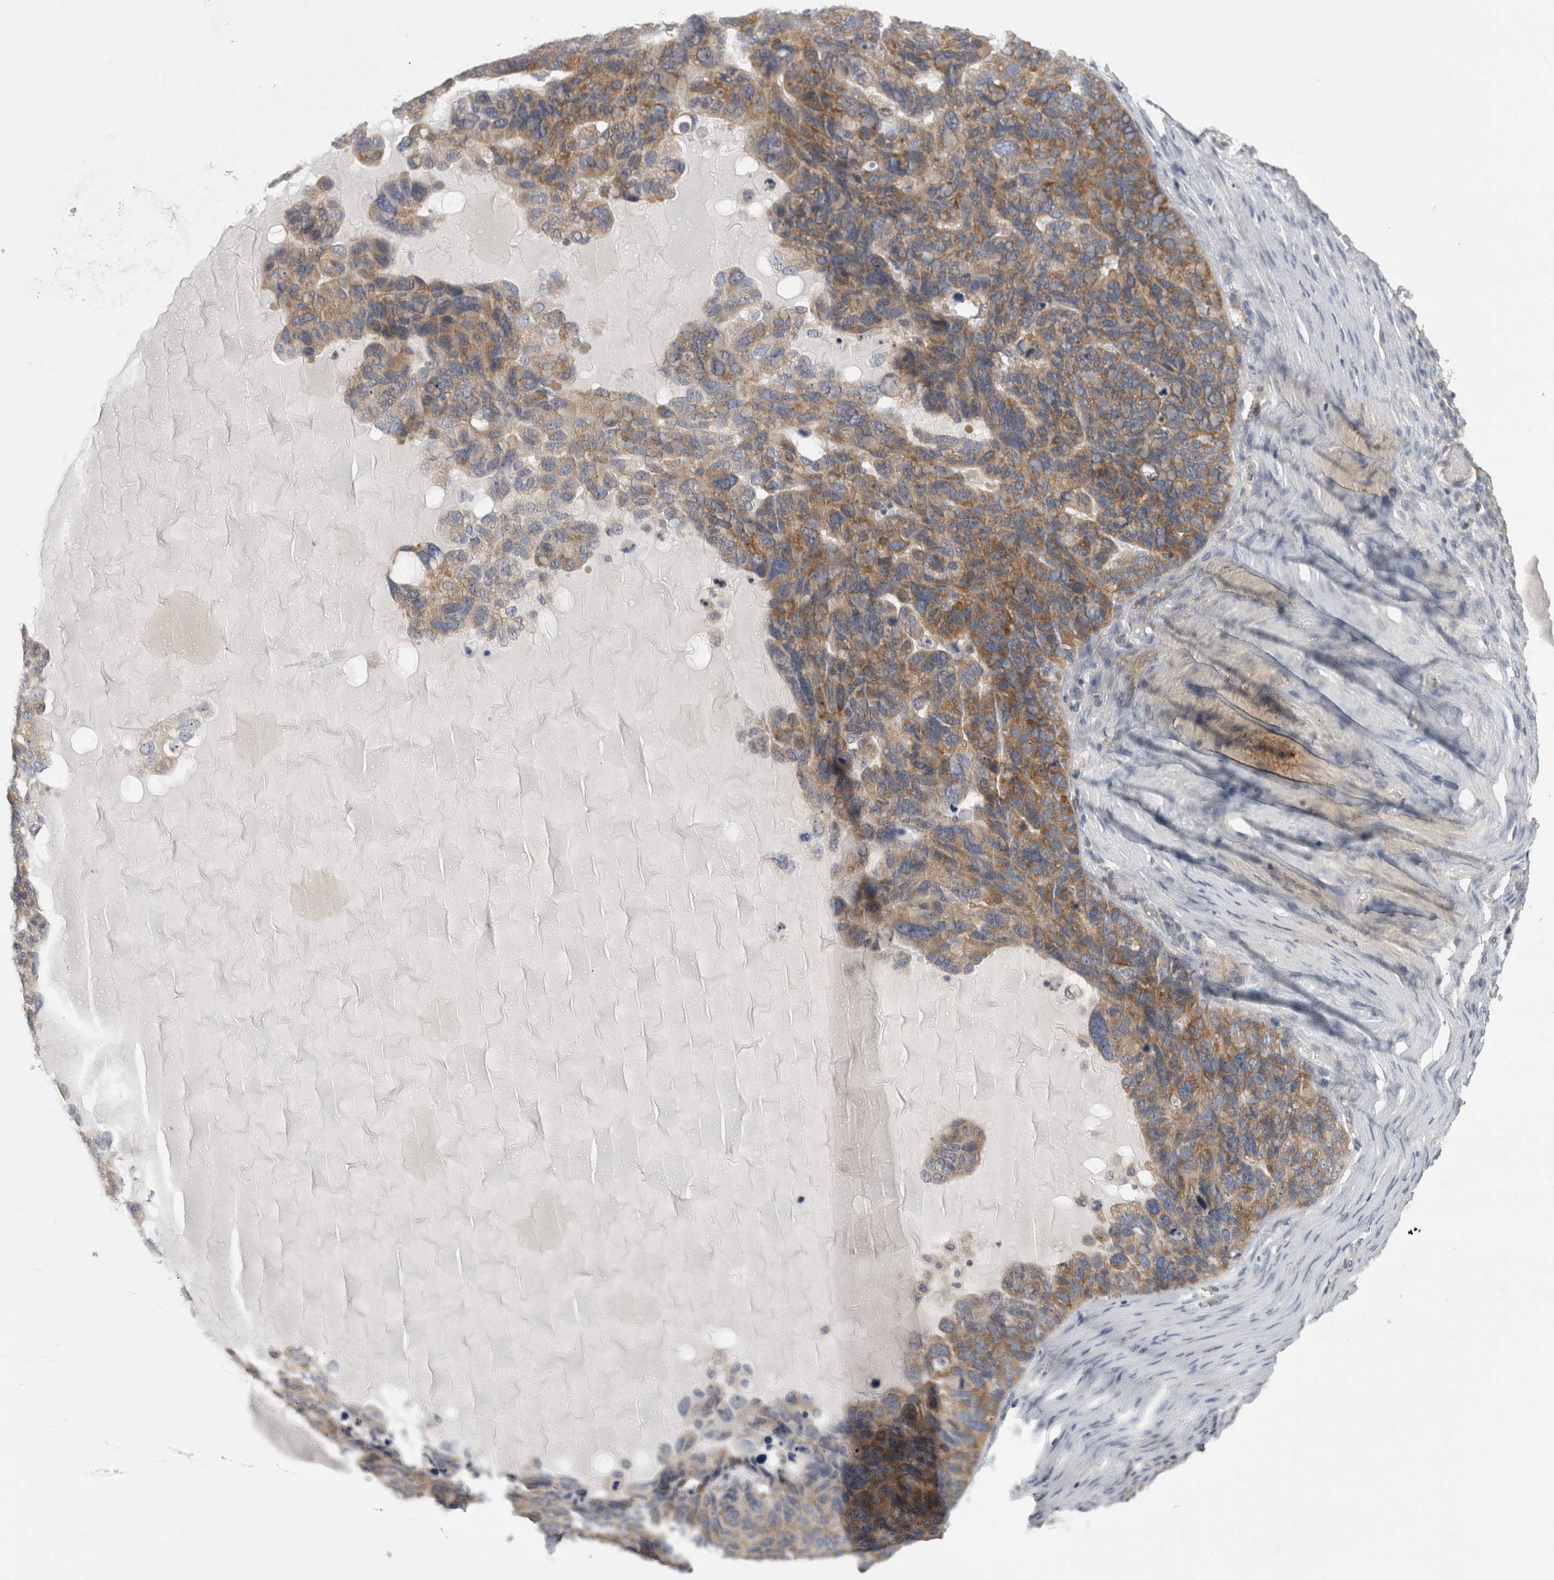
{"staining": {"intensity": "moderate", "quantity": ">75%", "location": "cytoplasmic/membranous"}, "tissue": "ovarian cancer", "cell_type": "Tumor cells", "image_type": "cancer", "snomed": [{"axis": "morphology", "description": "Cystadenocarcinoma, serous, NOS"}, {"axis": "topography", "description": "Ovary"}], "caption": "Brown immunohistochemical staining in ovarian cancer exhibits moderate cytoplasmic/membranous positivity in approximately >75% of tumor cells.", "gene": "PRRC2C", "patient": {"sex": "female", "age": 44}}